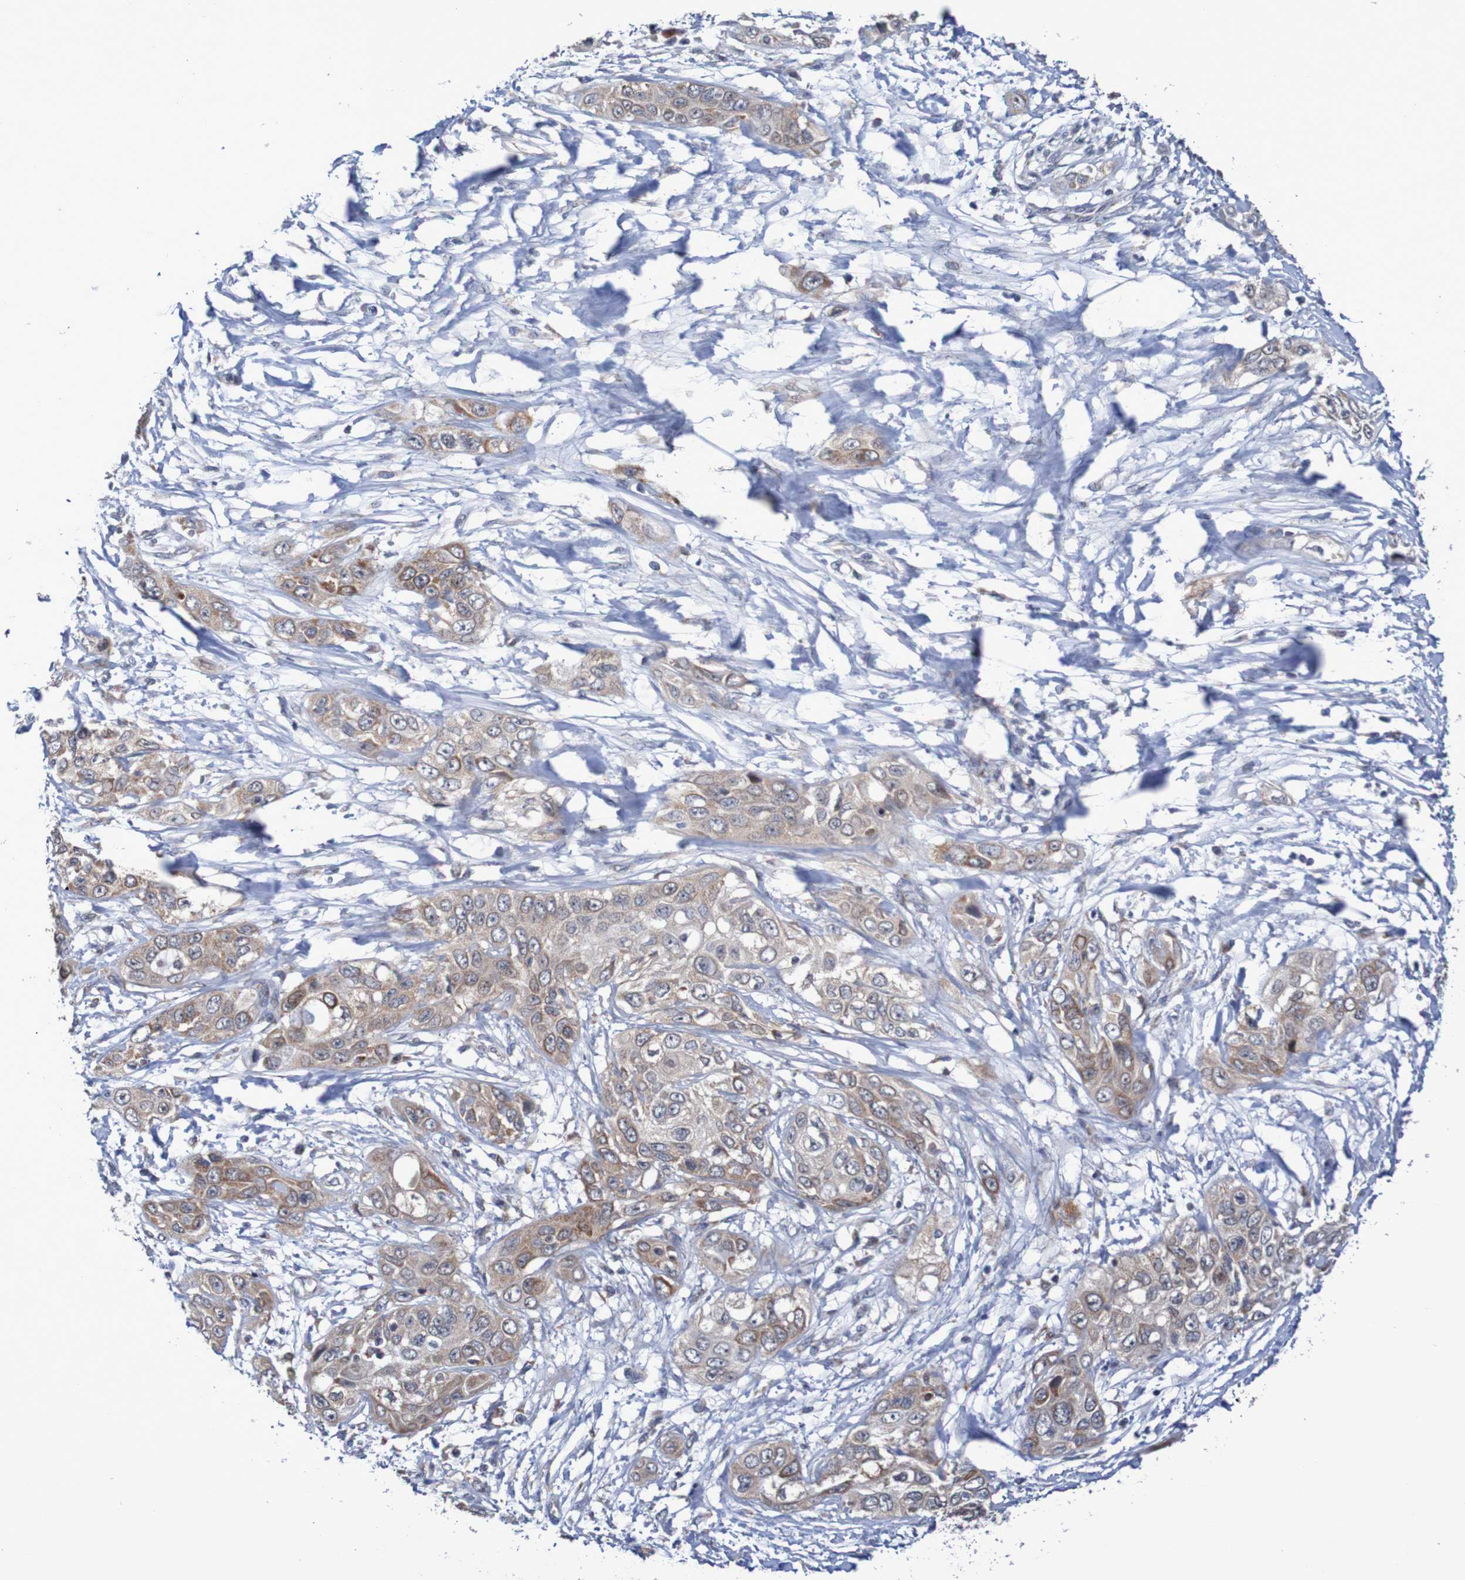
{"staining": {"intensity": "weak", "quantity": ">75%", "location": "cytoplasmic/membranous"}, "tissue": "pancreatic cancer", "cell_type": "Tumor cells", "image_type": "cancer", "snomed": [{"axis": "morphology", "description": "Adenocarcinoma, NOS"}, {"axis": "topography", "description": "Pancreas"}], "caption": "DAB (3,3'-diaminobenzidine) immunohistochemical staining of pancreatic cancer (adenocarcinoma) reveals weak cytoplasmic/membranous protein expression in approximately >75% of tumor cells.", "gene": "DVL1", "patient": {"sex": "female", "age": 70}}